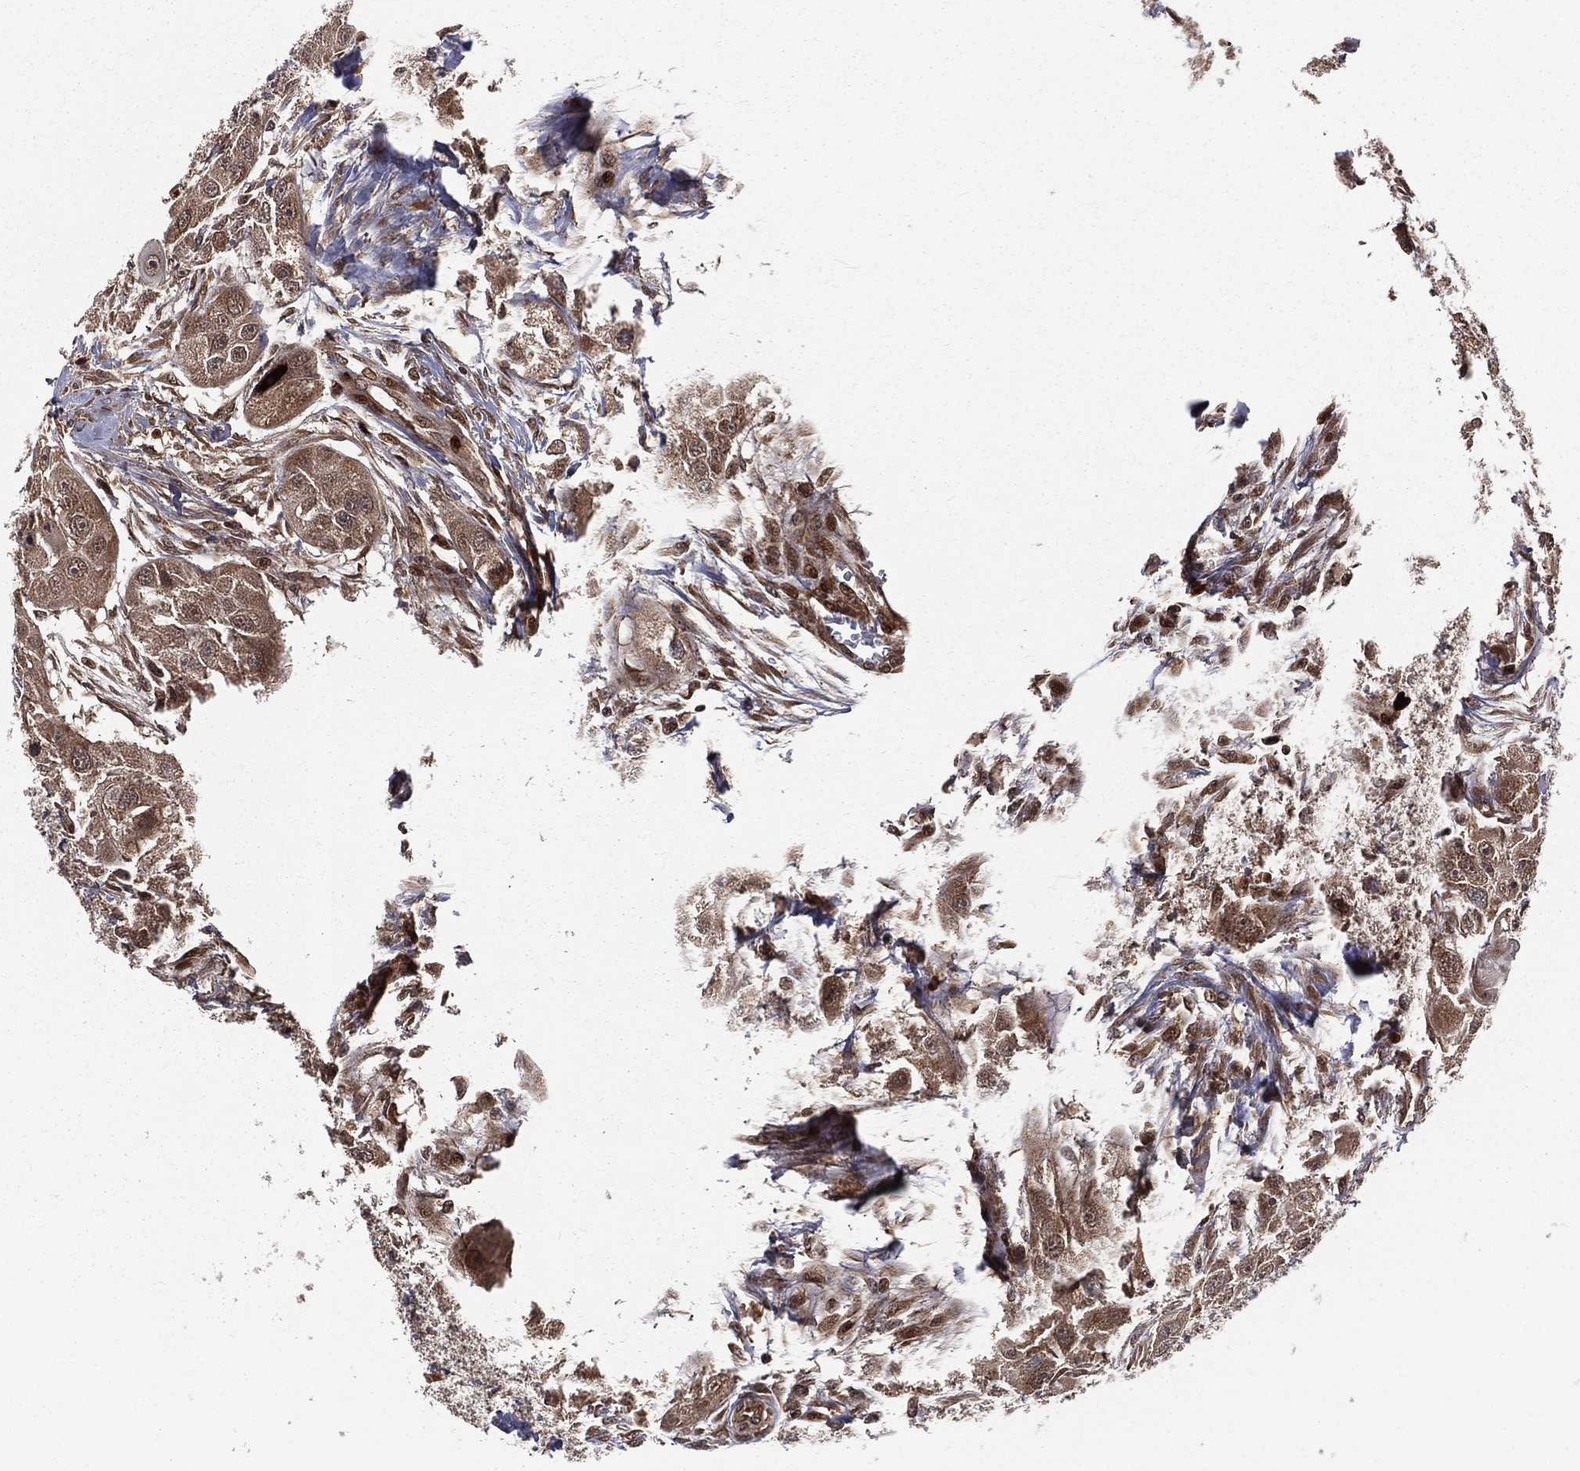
{"staining": {"intensity": "moderate", "quantity": "25%-75%", "location": "nuclear"}, "tissue": "head and neck cancer", "cell_type": "Tumor cells", "image_type": "cancer", "snomed": [{"axis": "morphology", "description": "Normal tissue, NOS"}, {"axis": "morphology", "description": "Squamous cell carcinoma, NOS"}, {"axis": "topography", "description": "Skeletal muscle"}, {"axis": "topography", "description": "Head-Neck"}], "caption": "DAB immunohistochemical staining of human head and neck cancer (squamous cell carcinoma) shows moderate nuclear protein expression in about 25%-75% of tumor cells.", "gene": "MDM2", "patient": {"sex": "male", "age": 51}}